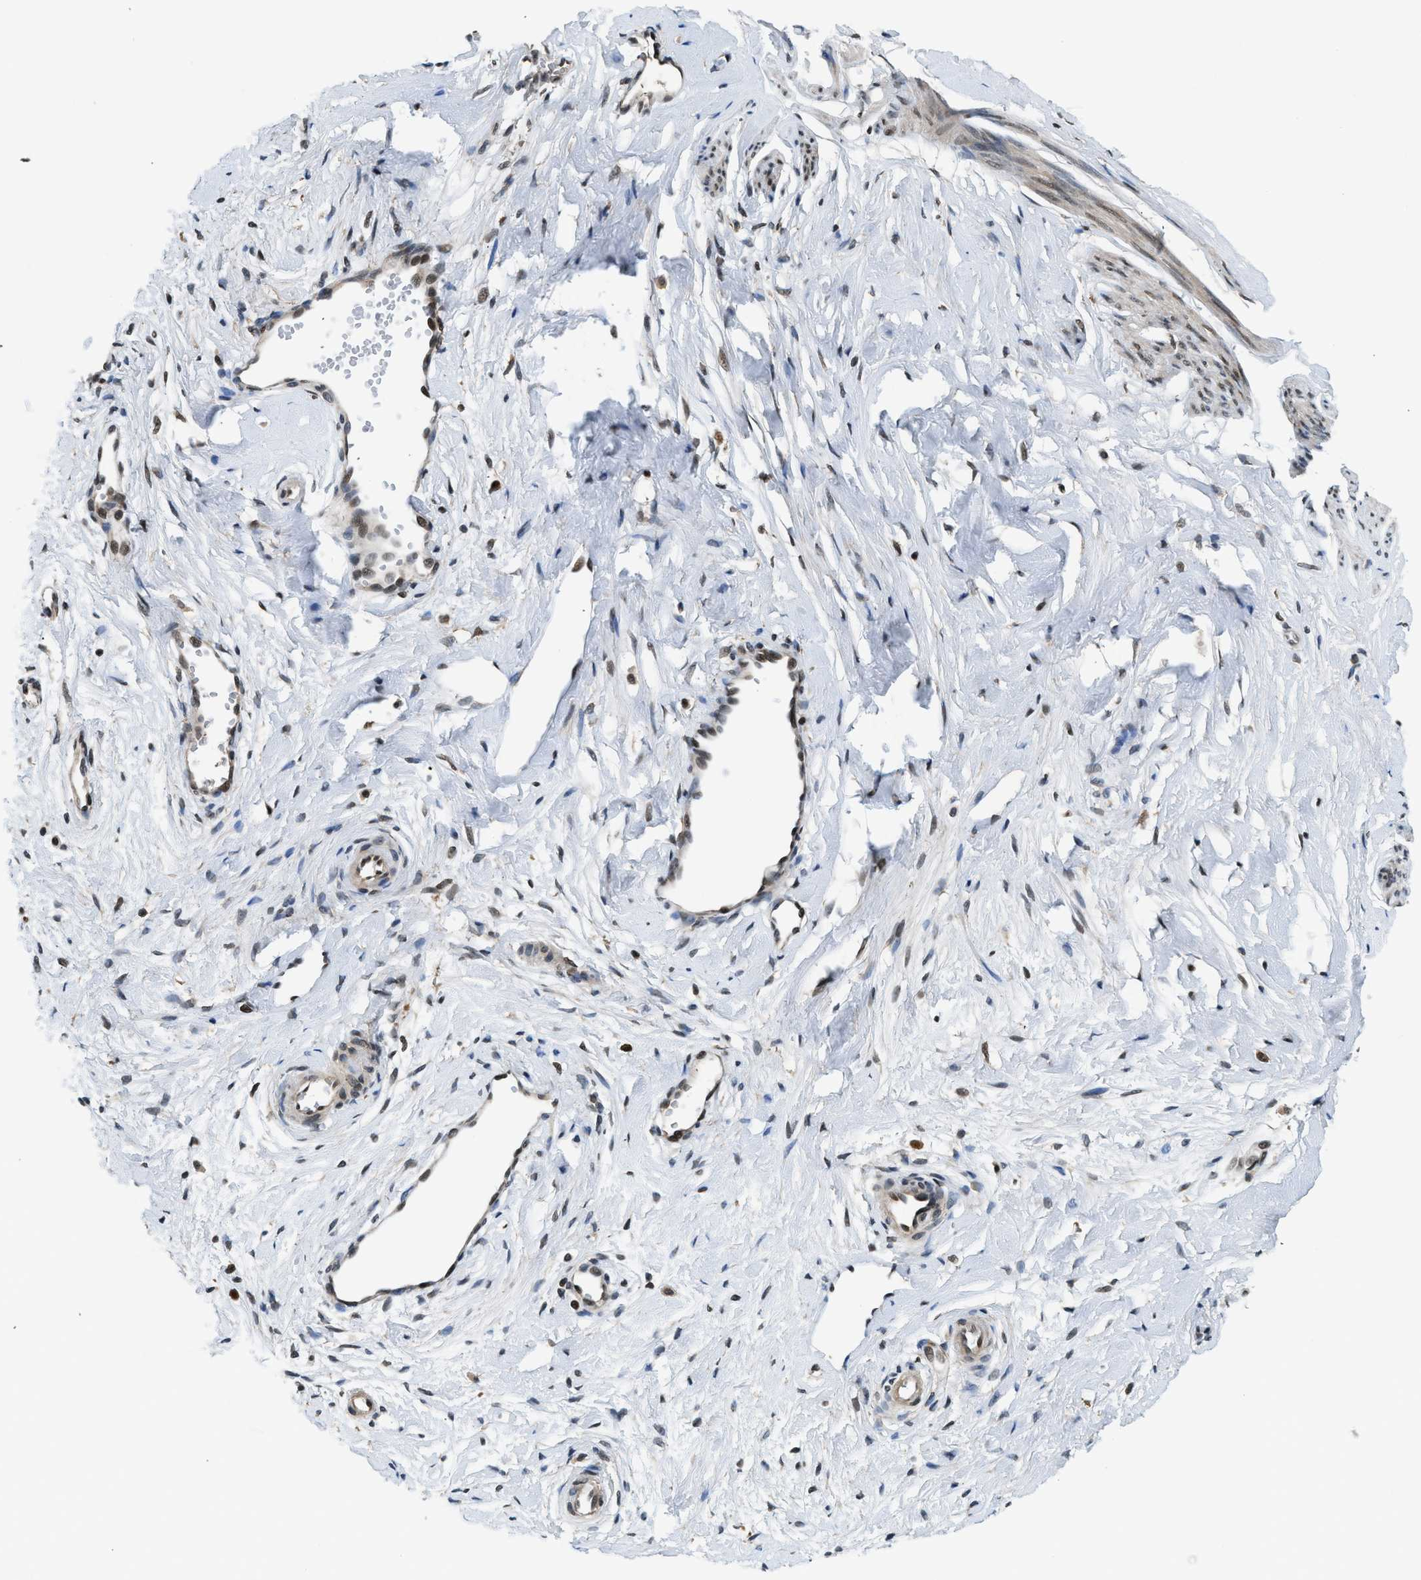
{"staining": {"intensity": "moderate", "quantity": "25%-75%", "location": "cytoplasmic/membranous,nuclear"}, "tissue": "cervix", "cell_type": "Squamous epithelial cells", "image_type": "normal", "snomed": [{"axis": "morphology", "description": "Normal tissue, NOS"}, {"axis": "topography", "description": "Cervix"}], "caption": "Immunohistochemistry (IHC) (DAB (3,3'-diaminobenzidine)) staining of unremarkable cervix demonstrates moderate cytoplasmic/membranous,nuclear protein positivity in about 25%-75% of squamous epithelial cells.", "gene": "RETREG3", "patient": {"sex": "female", "age": 65}}